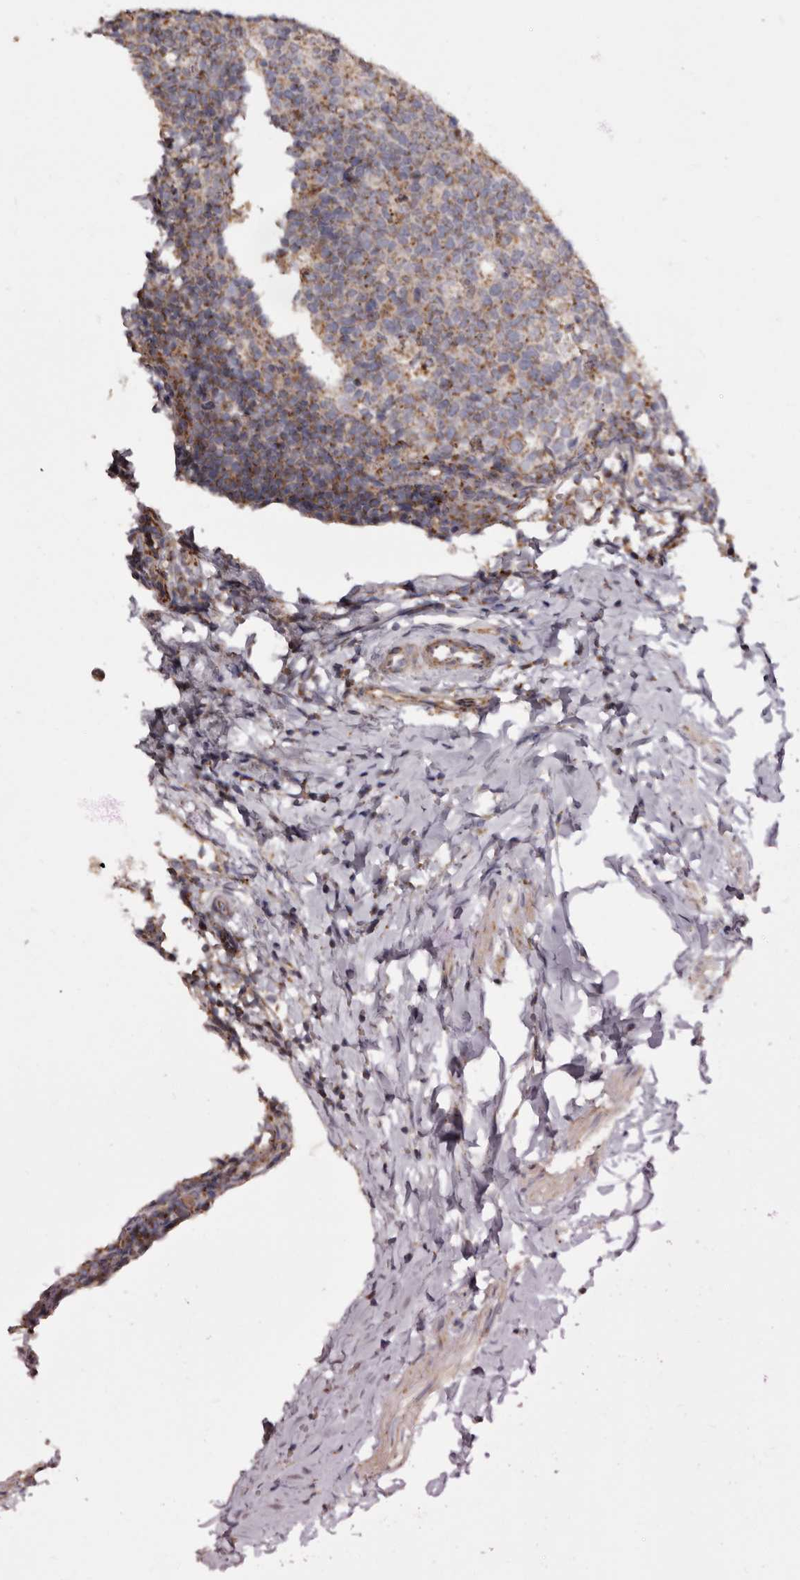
{"staining": {"intensity": "moderate", "quantity": ">75%", "location": "cytoplasmic/membranous"}, "tissue": "appendix", "cell_type": "Glandular cells", "image_type": "normal", "snomed": [{"axis": "morphology", "description": "Normal tissue, NOS"}, {"axis": "topography", "description": "Appendix"}], "caption": "Protein staining of unremarkable appendix displays moderate cytoplasmic/membranous positivity in approximately >75% of glandular cells. (Stains: DAB (3,3'-diaminobenzidine) in brown, nuclei in blue, Microscopy: brightfield microscopy at high magnification).", "gene": "MECR", "patient": {"sex": "male", "age": 1}}